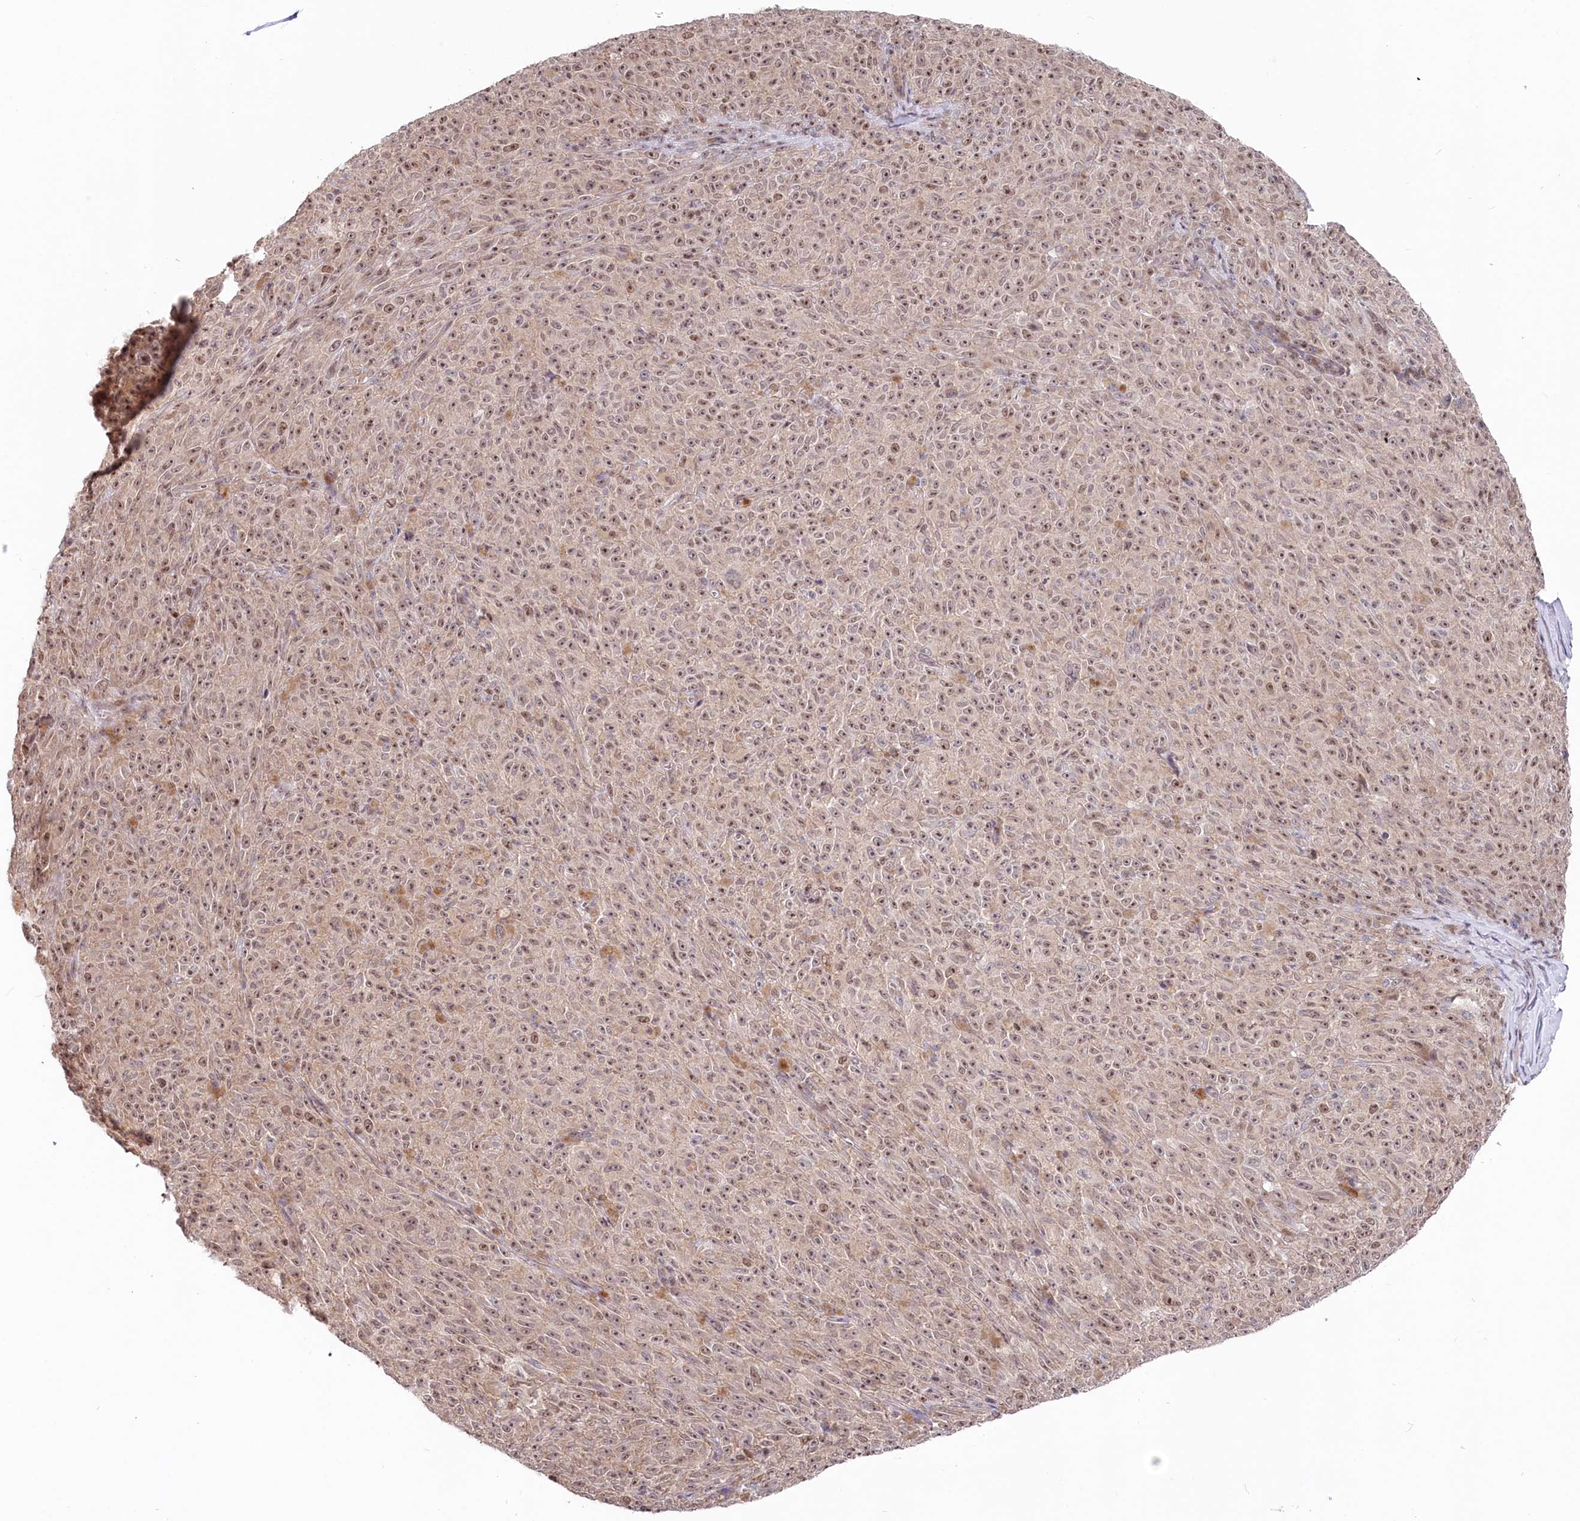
{"staining": {"intensity": "weak", "quantity": ">75%", "location": "nuclear"}, "tissue": "melanoma", "cell_type": "Tumor cells", "image_type": "cancer", "snomed": [{"axis": "morphology", "description": "Malignant melanoma, NOS"}, {"axis": "topography", "description": "Skin"}], "caption": "A high-resolution image shows IHC staining of malignant melanoma, which demonstrates weak nuclear positivity in approximately >75% of tumor cells.", "gene": "CGGBP1", "patient": {"sex": "female", "age": 82}}